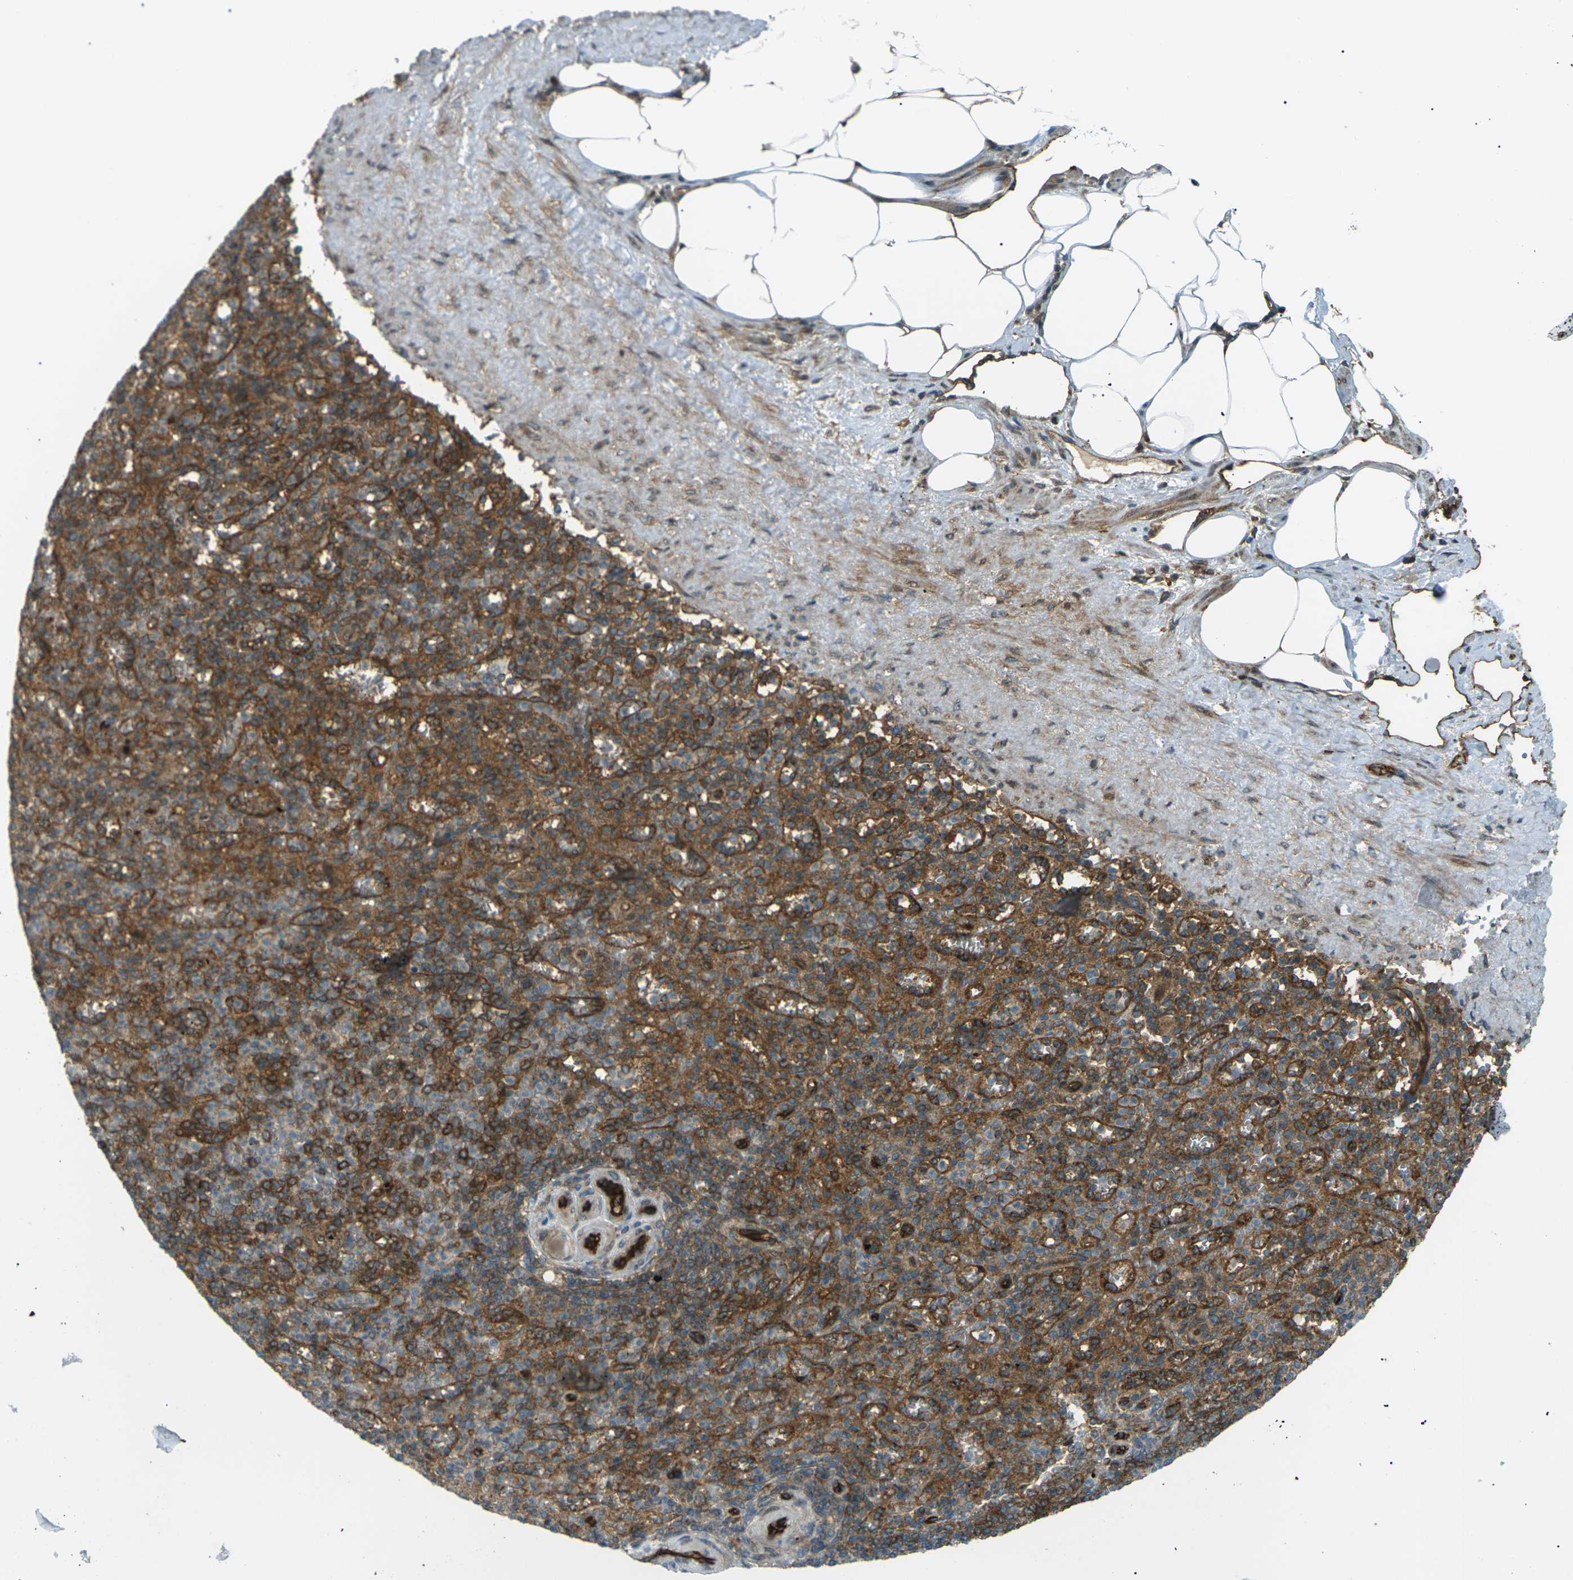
{"staining": {"intensity": "moderate", "quantity": ">75%", "location": "cytoplasmic/membranous"}, "tissue": "spleen", "cell_type": "Cells in red pulp", "image_type": "normal", "snomed": [{"axis": "morphology", "description": "Normal tissue, NOS"}, {"axis": "topography", "description": "Spleen"}], "caption": "Immunohistochemistry (IHC) (DAB (3,3'-diaminobenzidine)) staining of benign human spleen reveals moderate cytoplasmic/membranous protein expression in approximately >75% of cells in red pulp.", "gene": "S1PR1", "patient": {"sex": "female", "age": 74}}